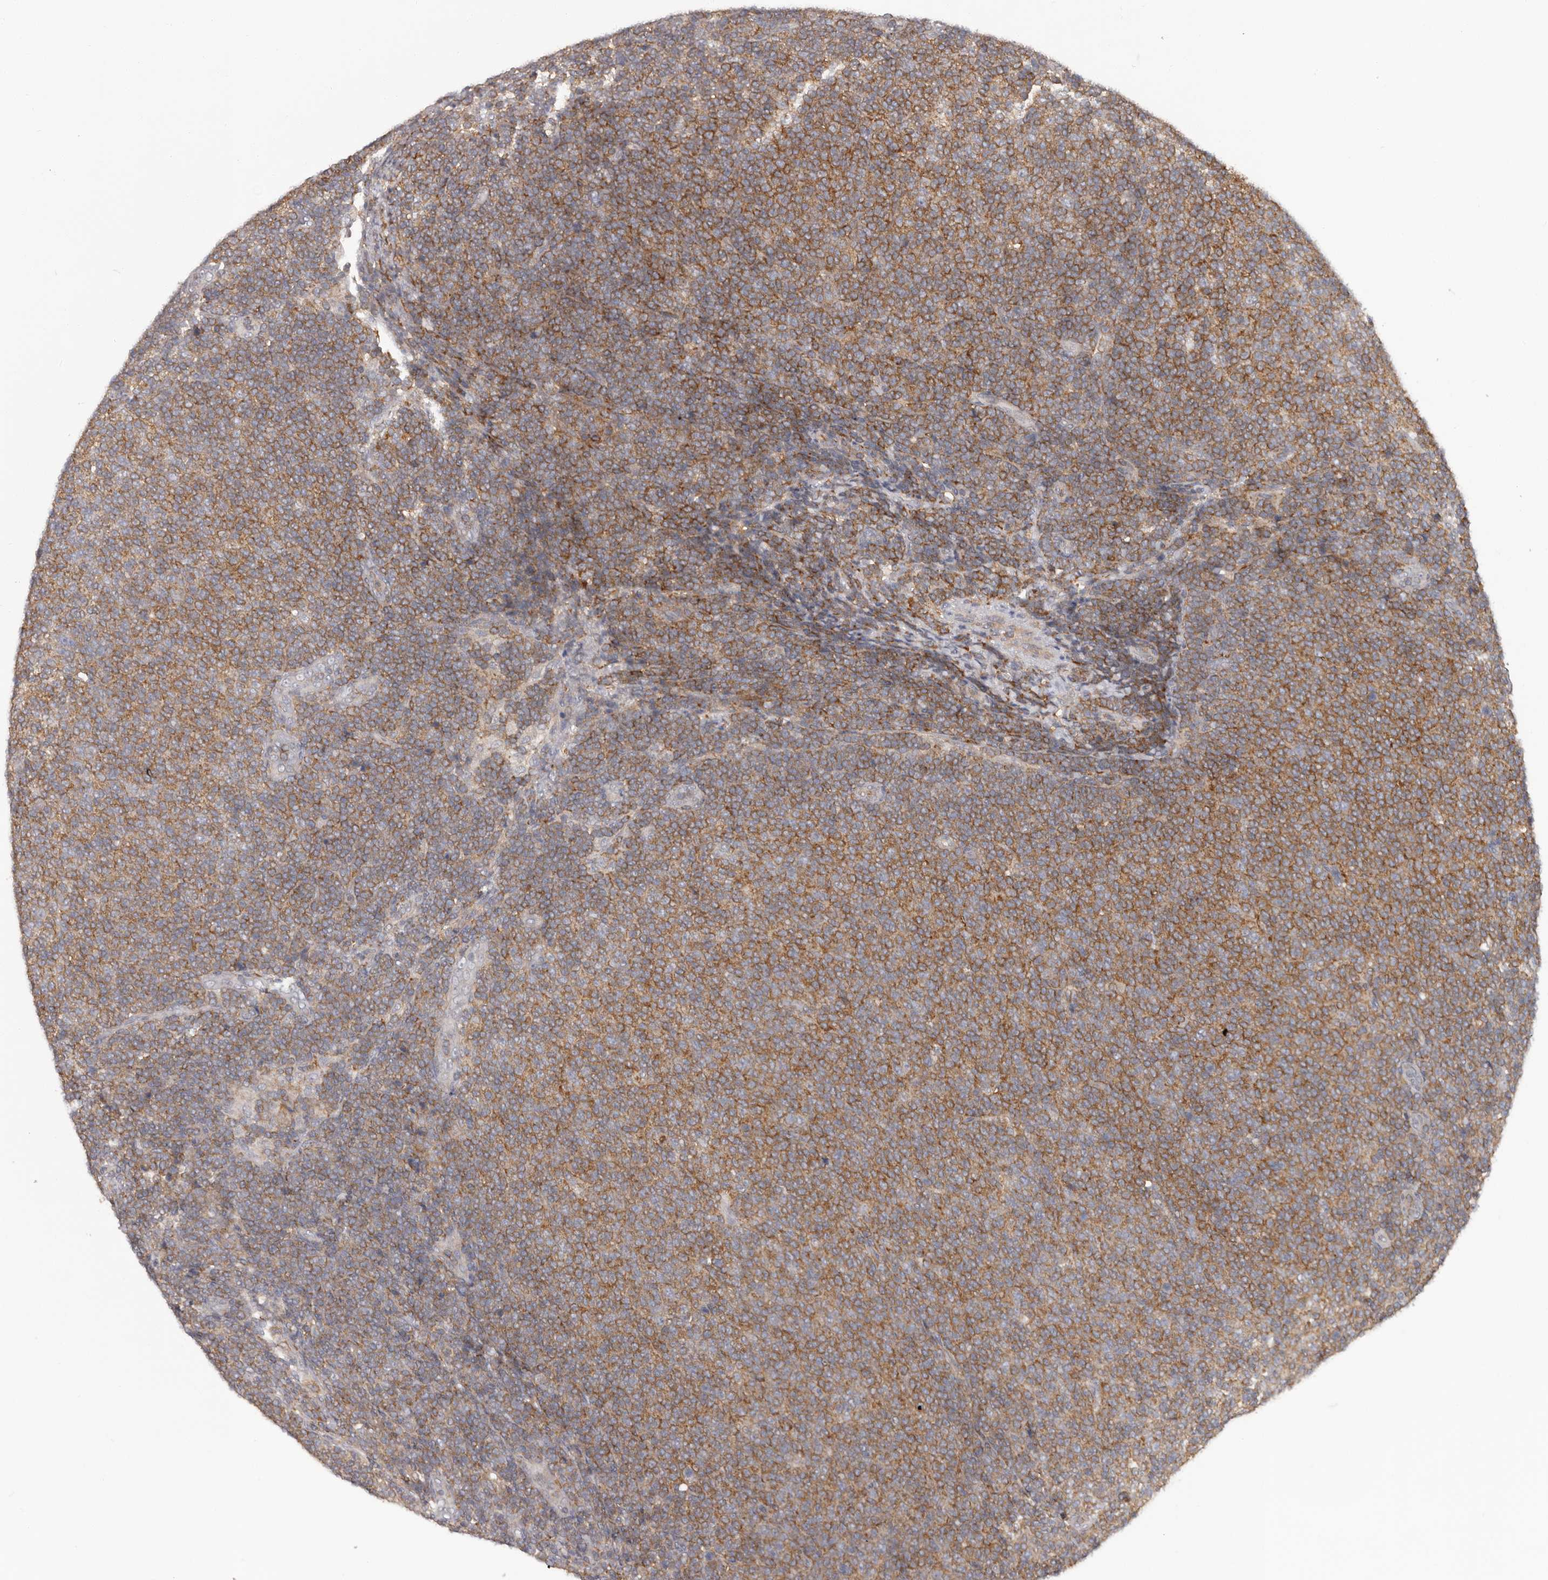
{"staining": {"intensity": "moderate", "quantity": ">75%", "location": "cytoplasmic/membranous"}, "tissue": "lymphoma", "cell_type": "Tumor cells", "image_type": "cancer", "snomed": [{"axis": "morphology", "description": "Malignant lymphoma, non-Hodgkin's type, Low grade"}, {"axis": "topography", "description": "Lymph node"}], "caption": "Protein staining exhibits moderate cytoplasmic/membranous expression in about >75% of tumor cells in lymphoma. (IHC, brightfield microscopy, high magnification).", "gene": "ANKRD44", "patient": {"sex": "male", "age": 66}}